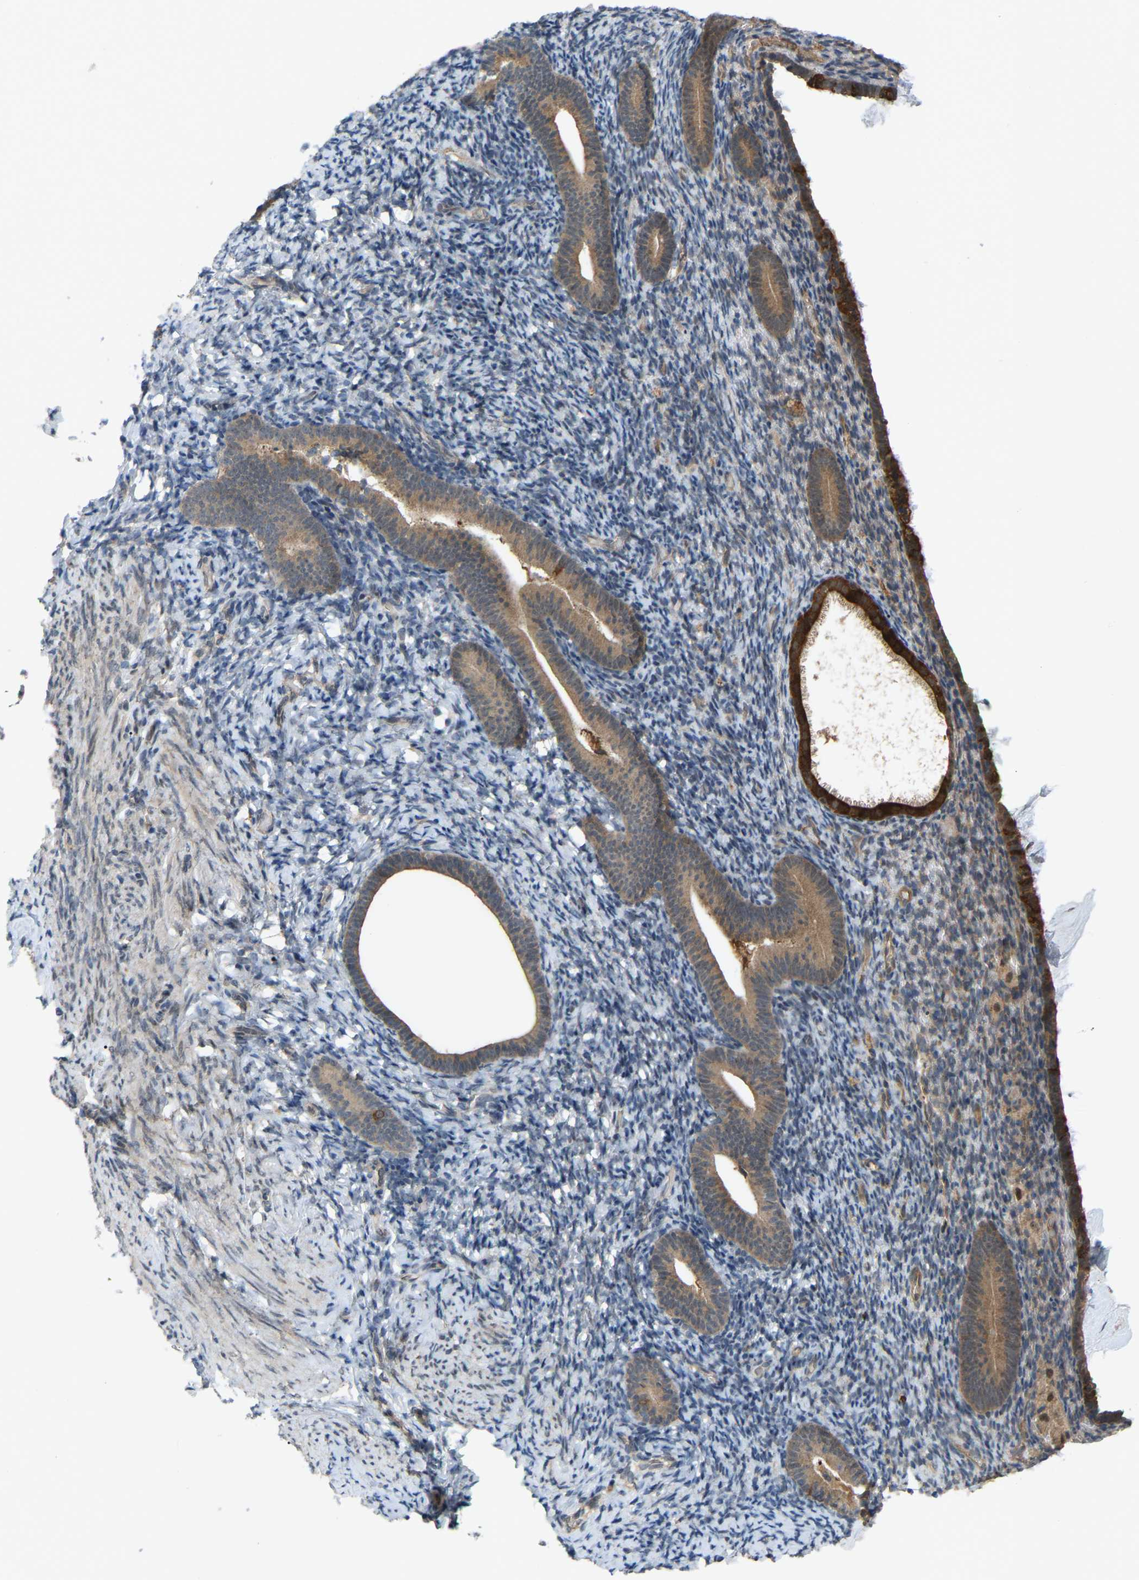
{"staining": {"intensity": "weak", "quantity": "25%-75%", "location": "cytoplasmic/membranous"}, "tissue": "endometrium", "cell_type": "Cells in endometrial stroma", "image_type": "normal", "snomed": [{"axis": "morphology", "description": "Normal tissue, NOS"}, {"axis": "topography", "description": "Endometrium"}], "caption": "Endometrium stained with a brown dye exhibits weak cytoplasmic/membranous positive positivity in approximately 25%-75% of cells in endometrial stroma.", "gene": "CROT", "patient": {"sex": "female", "age": 51}}